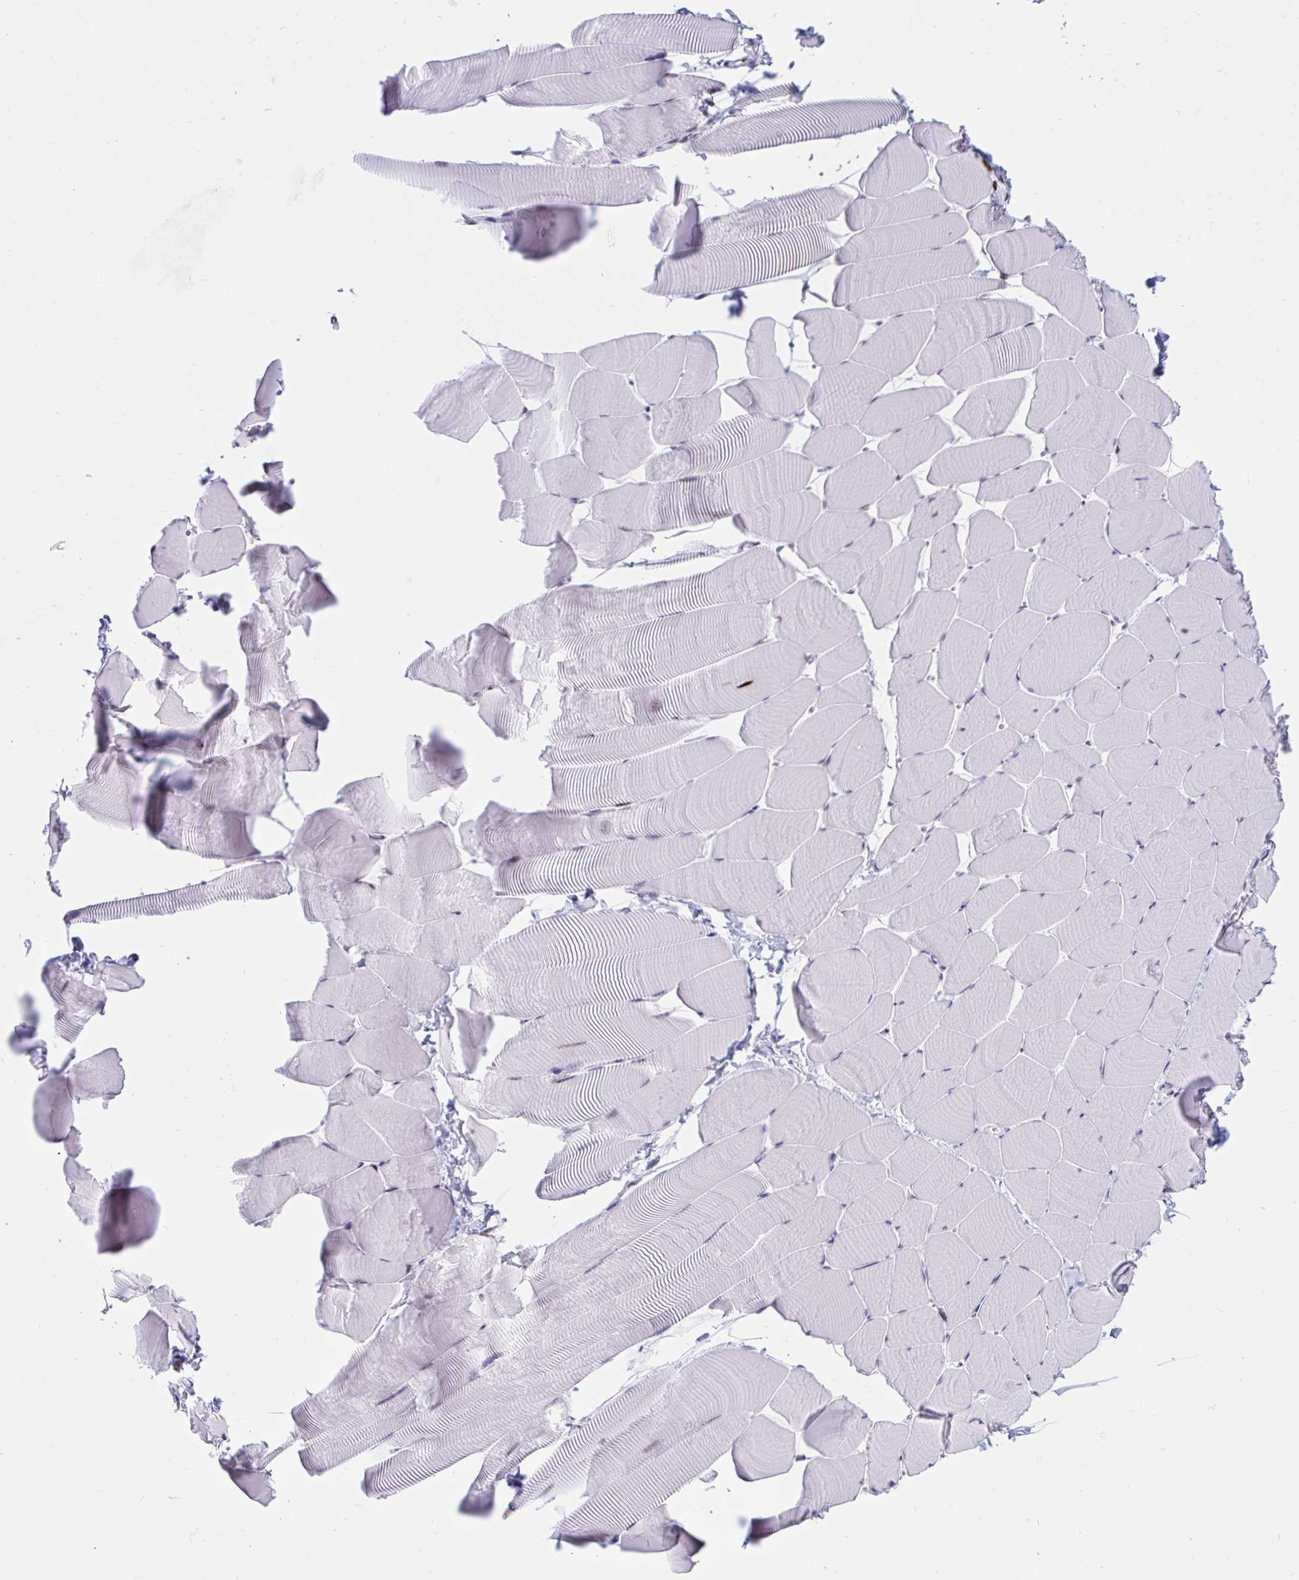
{"staining": {"intensity": "strong", "quantity": ">75%", "location": "nuclear"}, "tissue": "skeletal muscle", "cell_type": "Myocytes", "image_type": "normal", "snomed": [{"axis": "morphology", "description": "Normal tissue, NOS"}, {"axis": "topography", "description": "Skeletal muscle"}], "caption": "Immunohistochemistry (IHC) histopathology image of unremarkable human skeletal muscle stained for a protein (brown), which shows high levels of strong nuclear positivity in about >75% of myocytes.", "gene": "IKZF2", "patient": {"sex": "male", "age": 25}}